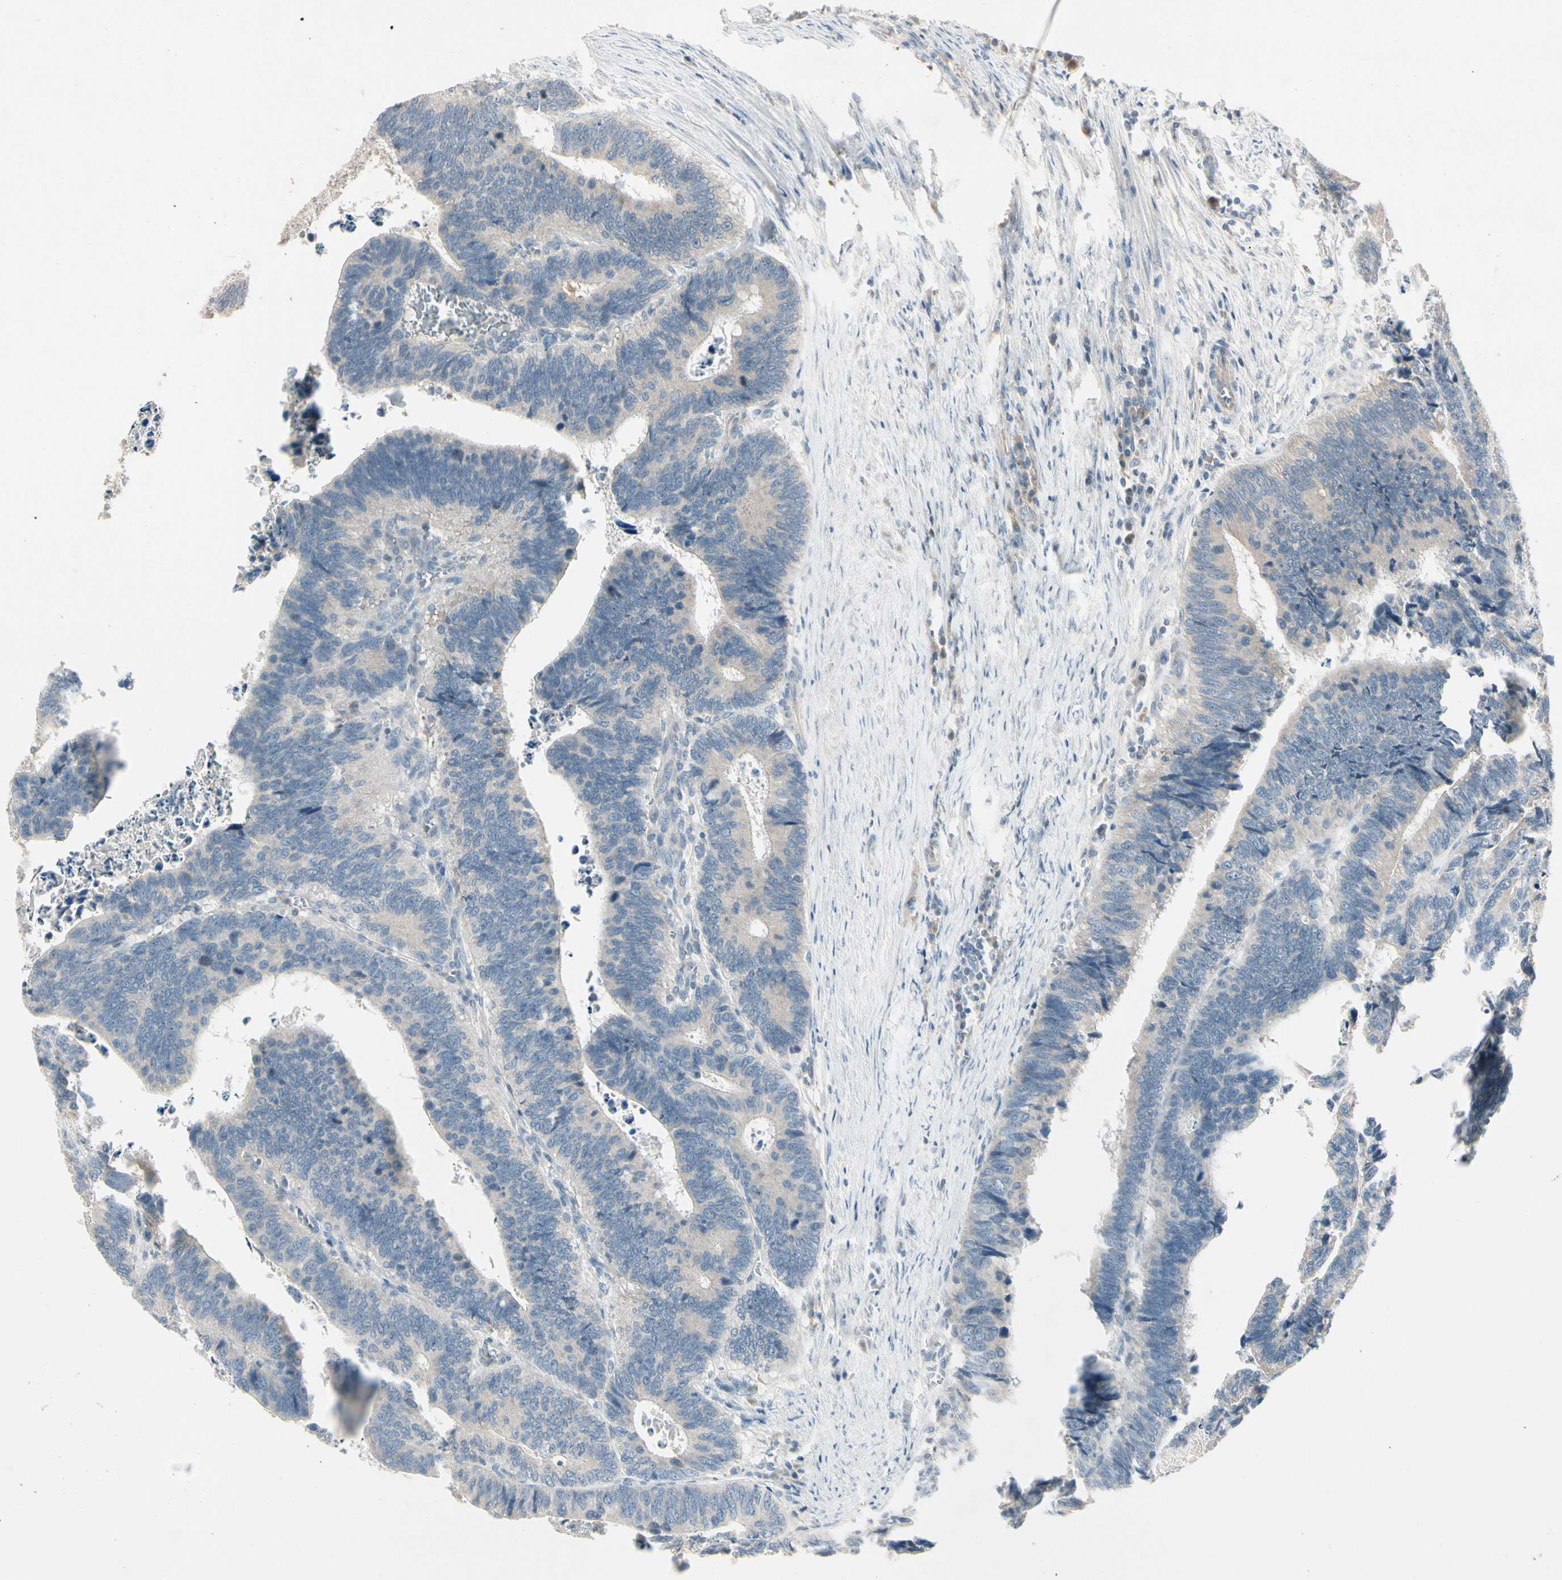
{"staining": {"intensity": "weak", "quantity": "<25%", "location": "cytoplasmic/membranous"}, "tissue": "colorectal cancer", "cell_type": "Tumor cells", "image_type": "cancer", "snomed": [{"axis": "morphology", "description": "Adenocarcinoma, NOS"}, {"axis": "topography", "description": "Colon"}], "caption": "This is an immunohistochemistry (IHC) histopathology image of colorectal adenocarcinoma. There is no staining in tumor cells.", "gene": "ICAM5", "patient": {"sex": "male", "age": 72}}